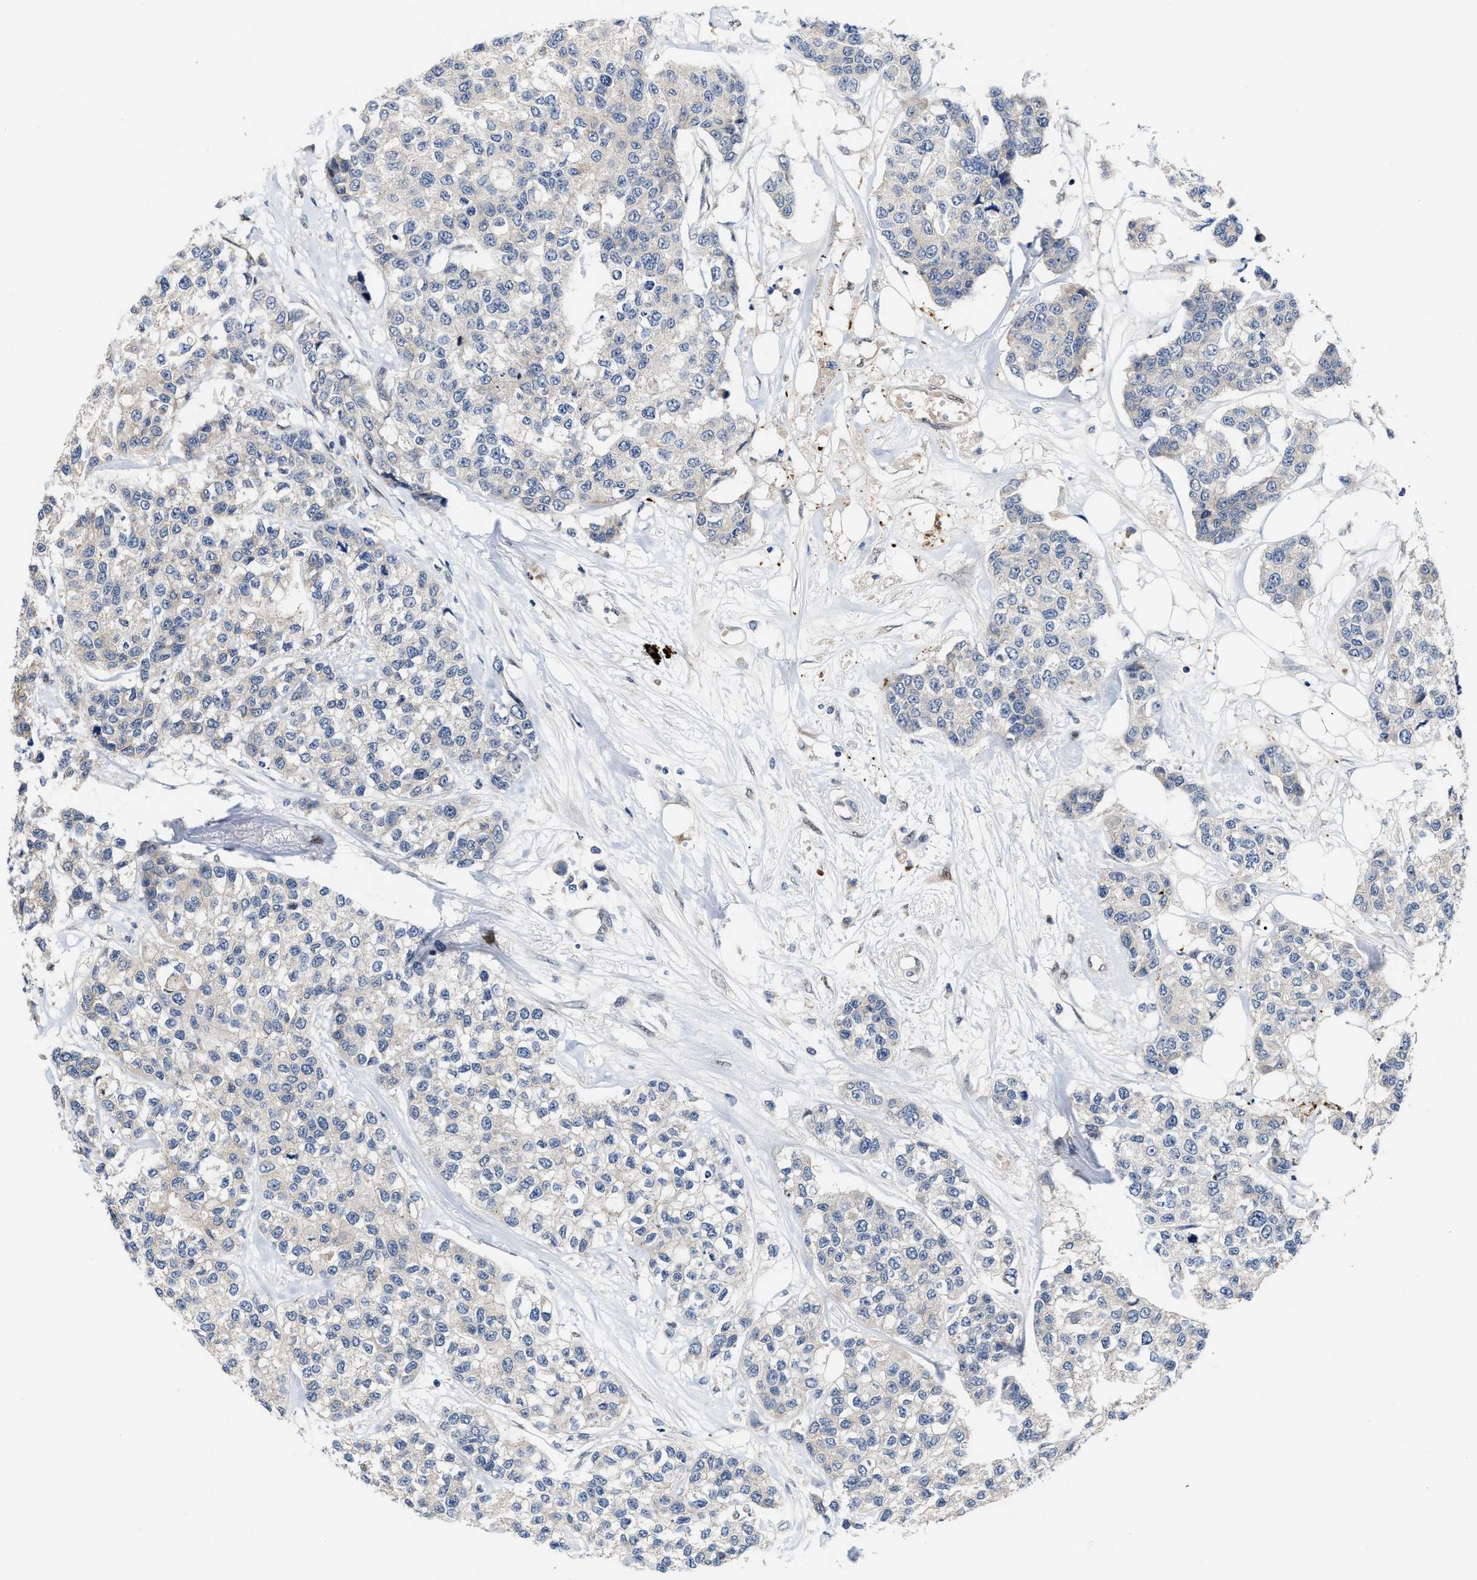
{"staining": {"intensity": "negative", "quantity": "none", "location": "none"}, "tissue": "breast cancer", "cell_type": "Tumor cells", "image_type": "cancer", "snomed": [{"axis": "morphology", "description": "Duct carcinoma"}, {"axis": "topography", "description": "Breast"}], "caption": "This is an immunohistochemistry micrograph of breast invasive ductal carcinoma. There is no staining in tumor cells.", "gene": "TCF4", "patient": {"sex": "female", "age": 51}}